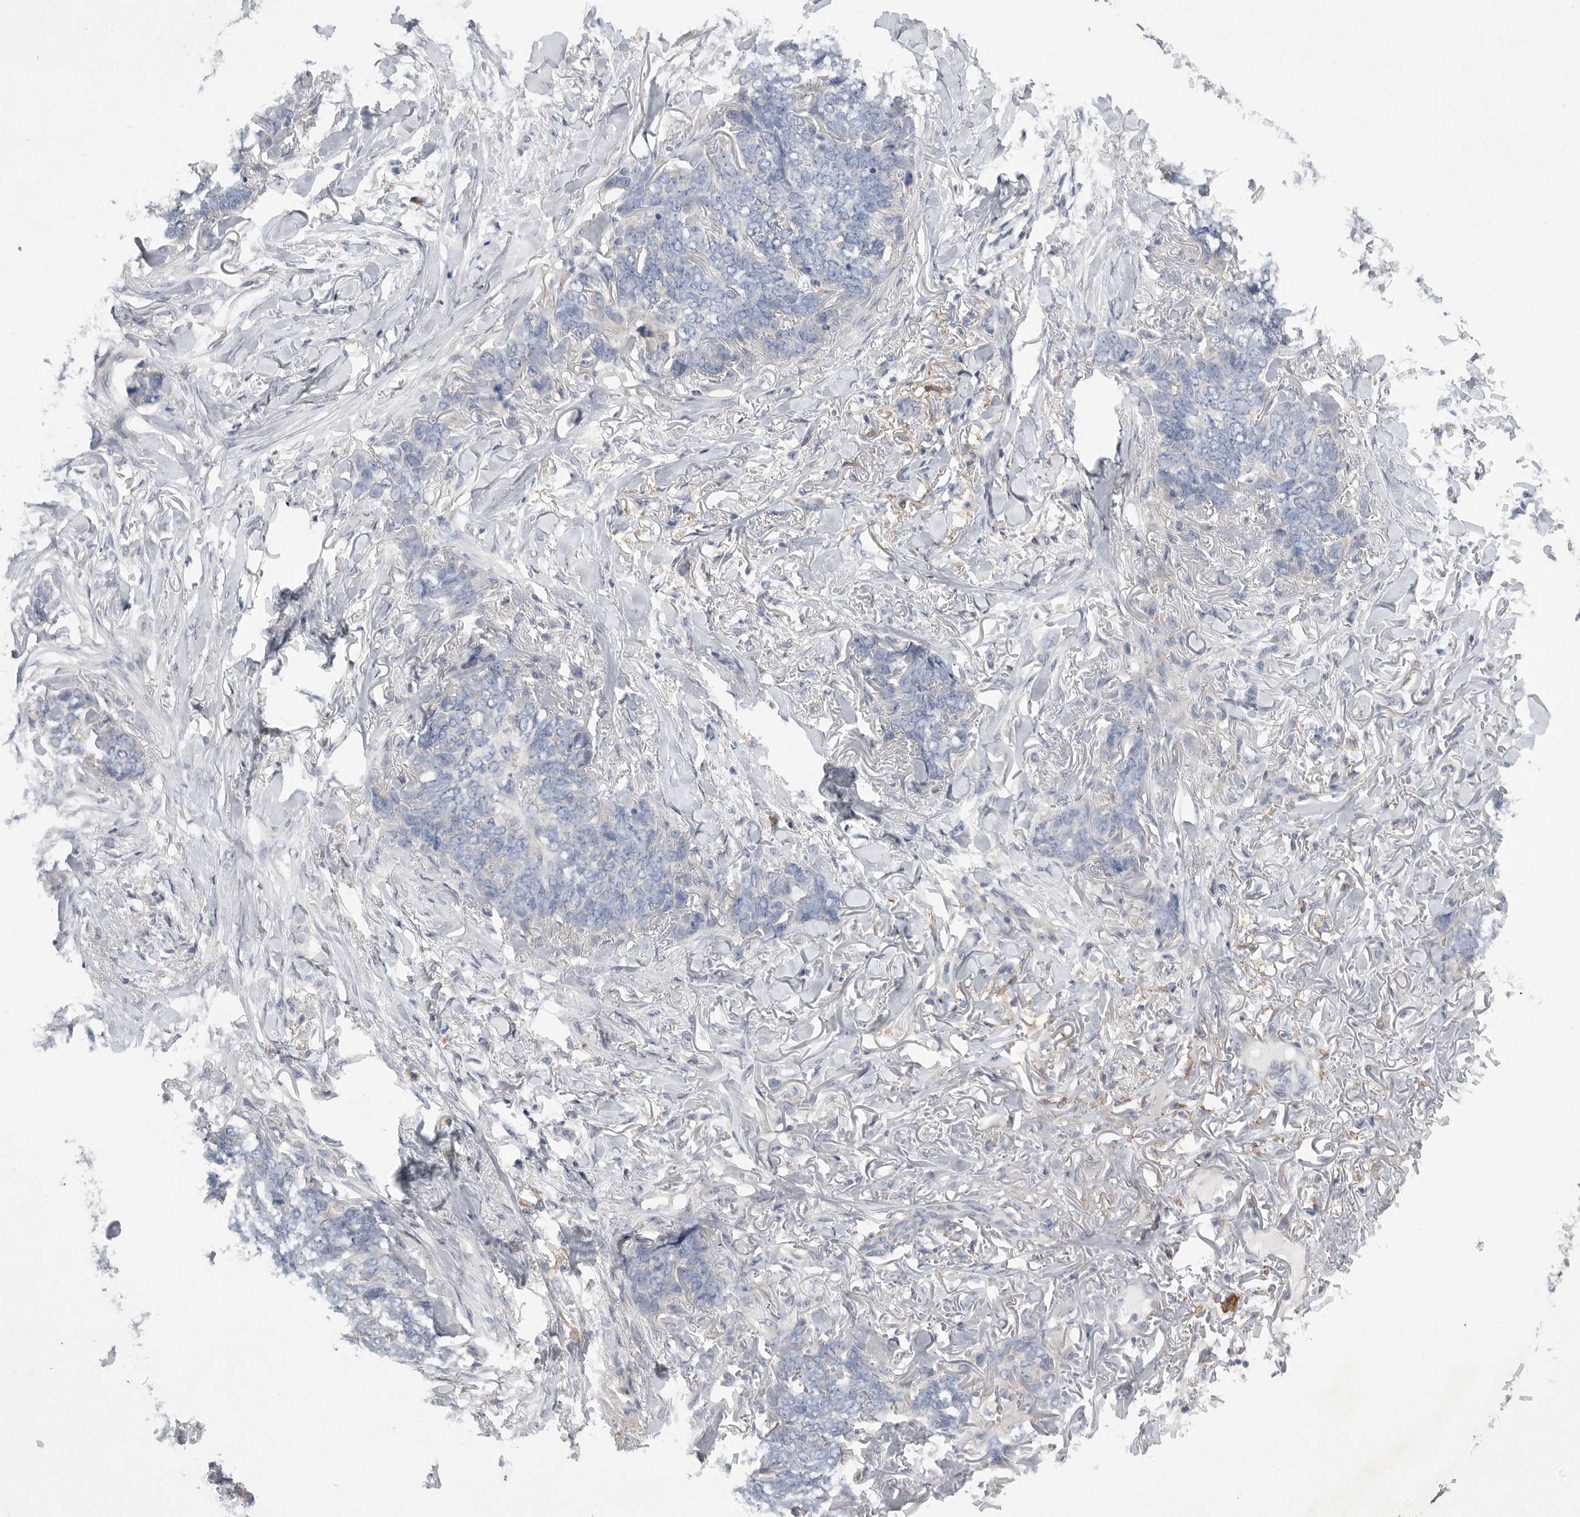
{"staining": {"intensity": "negative", "quantity": "none", "location": "none"}, "tissue": "skin cancer", "cell_type": "Tumor cells", "image_type": "cancer", "snomed": [{"axis": "morphology", "description": "Normal tissue, NOS"}, {"axis": "morphology", "description": "Basal cell carcinoma"}, {"axis": "topography", "description": "Skin"}], "caption": "This is an IHC histopathology image of human basal cell carcinoma (skin). There is no staining in tumor cells.", "gene": "EDEM3", "patient": {"sex": "male", "age": 77}}